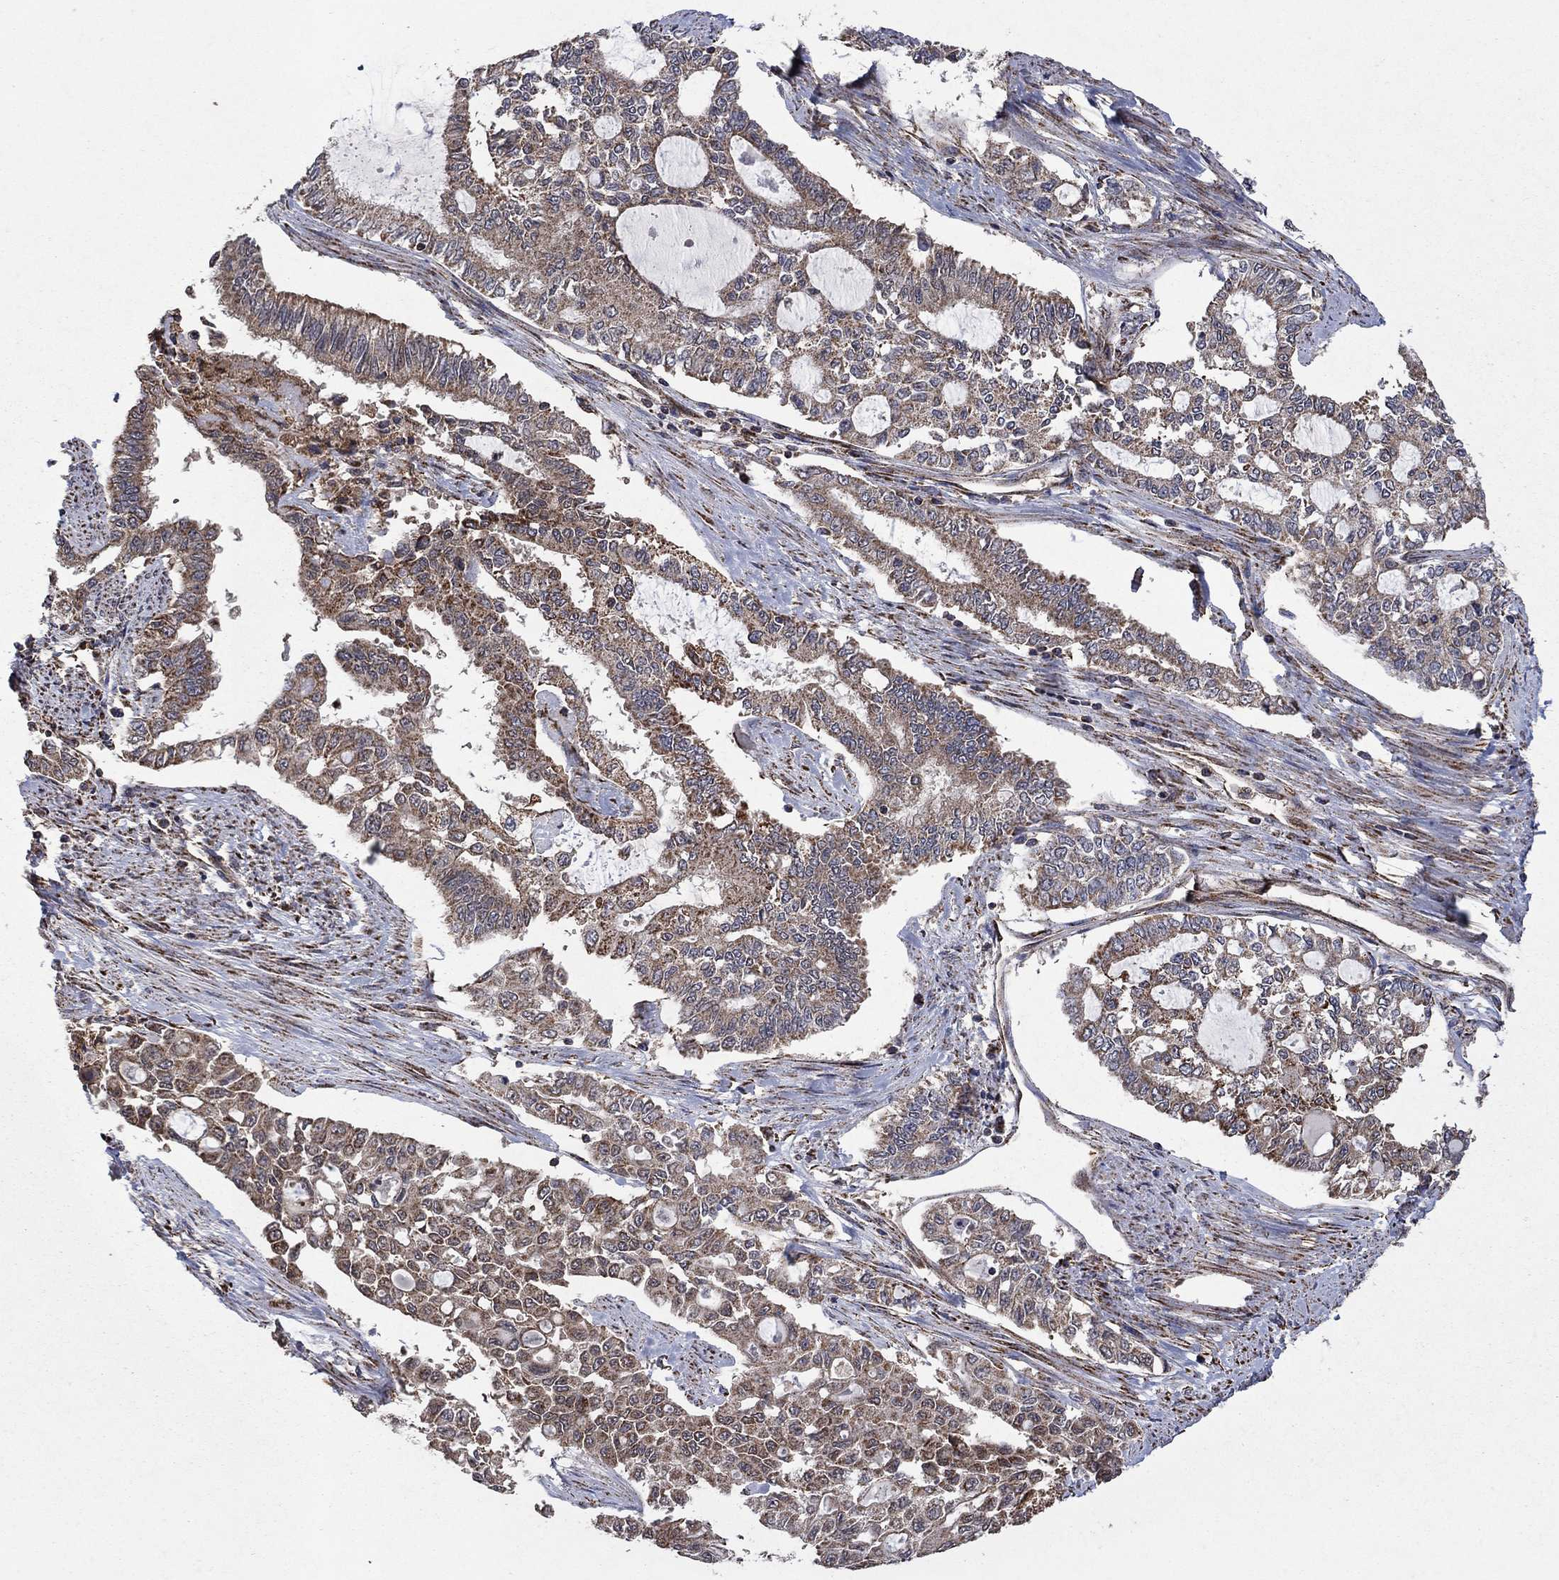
{"staining": {"intensity": "moderate", "quantity": "25%-75%", "location": "cytoplasmic/membranous"}, "tissue": "endometrial cancer", "cell_type": "Tumor cells", "image_type": "cancer", "snomed": [{"axis": "morphology", "description": "Adenocarcinoma, NOS"}, {"axis": "topography", "description": "Uterus"}], "caption": "Human endometrial cancer stained for a protein (brown) demonstrates moderate cytoplasmic/membranous positive expression in about 25%-75% of tumor cells.", "gene": "DPH1", "patient": {"sex": "female", "age": 59}}